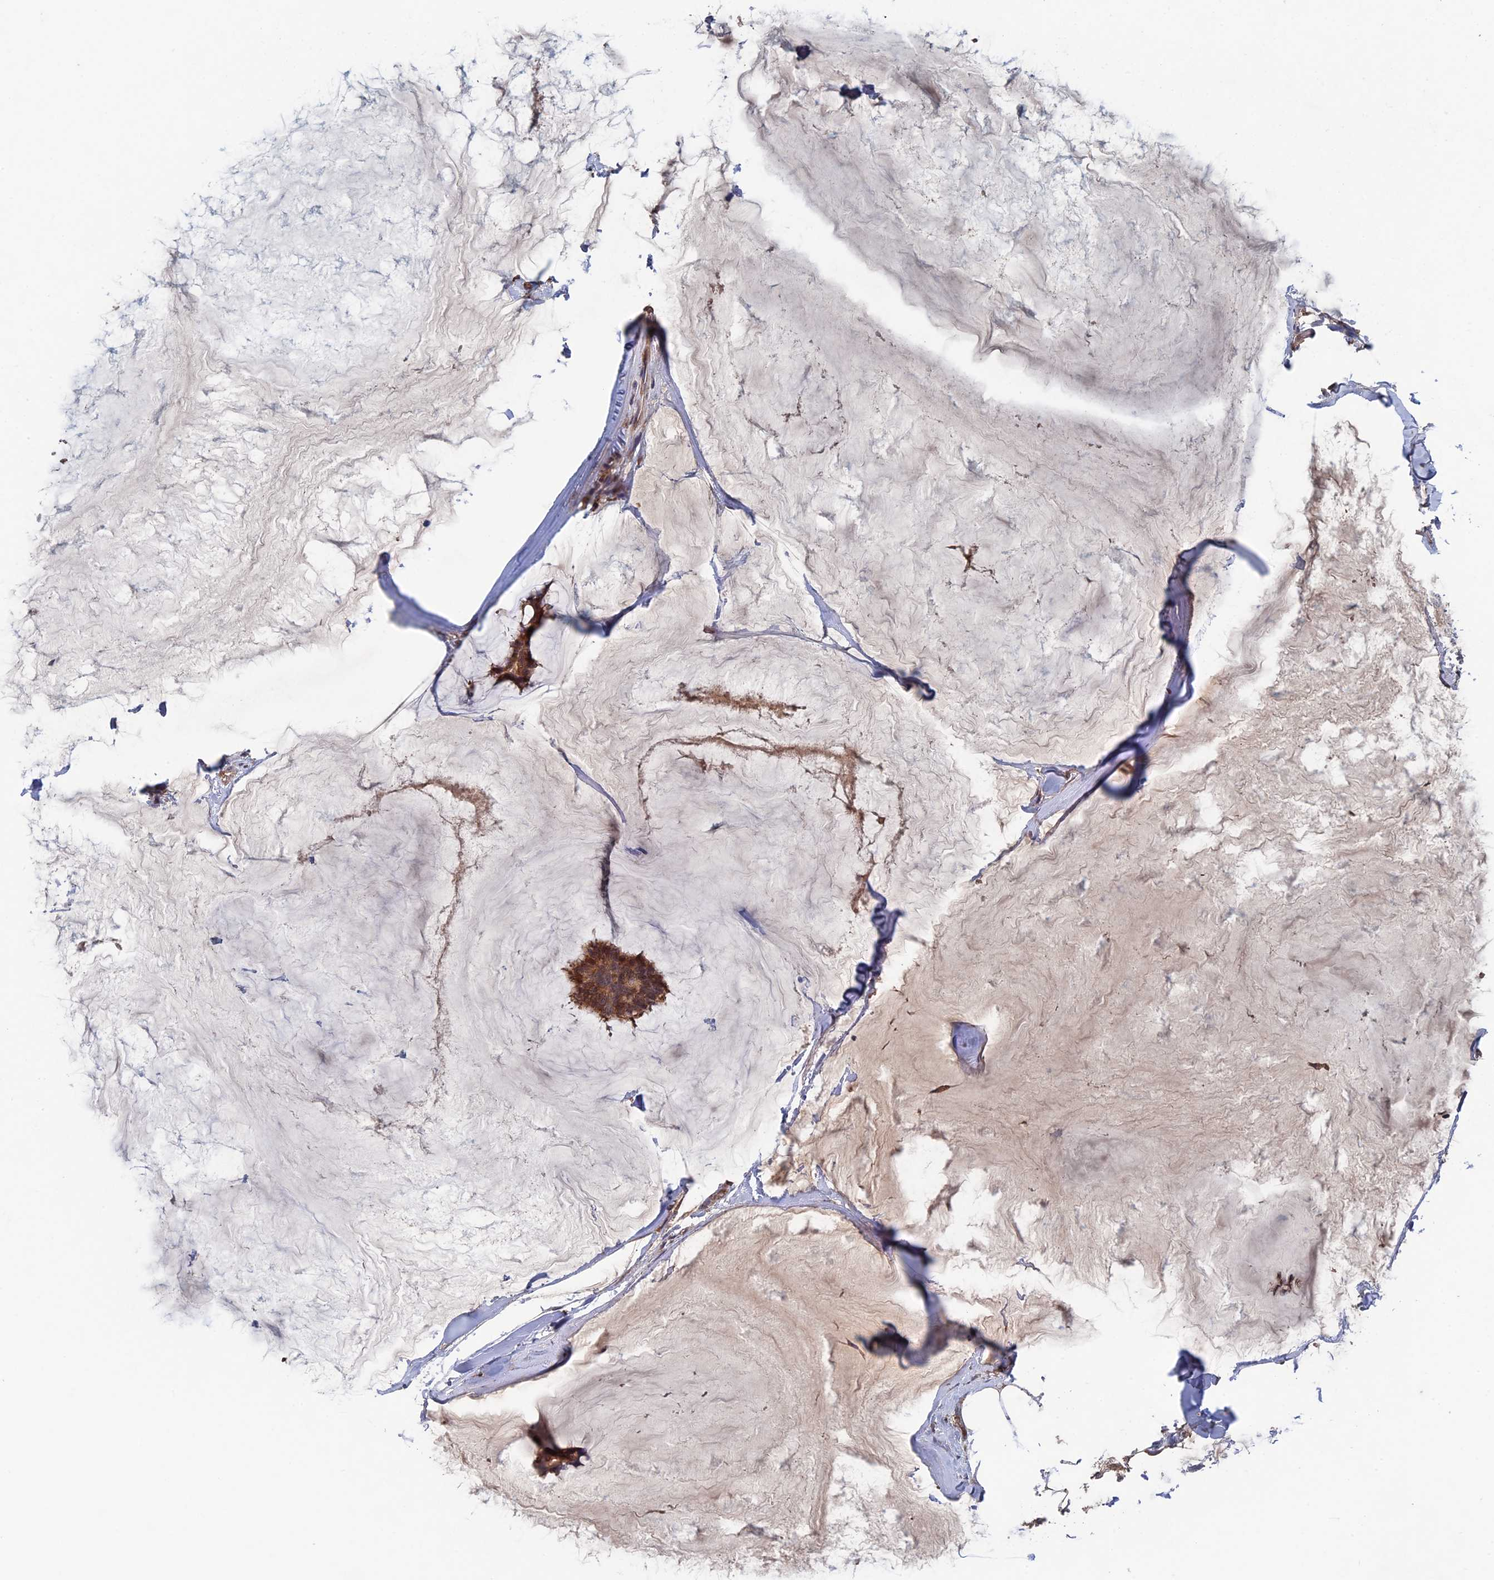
{"staining": {"intensity": "moderate", "quantity": ">75%", "location": "cytoplasmic/membranous"}, "tissue": "breast cancer", "cell_type": "Tumor cells", "image_type": "cancer", "snomed": [{"axis": "morphology", "description": "Duct carcinoma"}, {"axis": "topography", "description": "Breast"}], "caption": "Approximately >75% of tumor cells in breast infiltrating ductal carcinoma demonstrate moderate cytoplasmic/membranous protein staining as visualized by brown immunohistochemical staining.", "gene": "RAB15", "patient": {"sex": "female", "age": 93}}